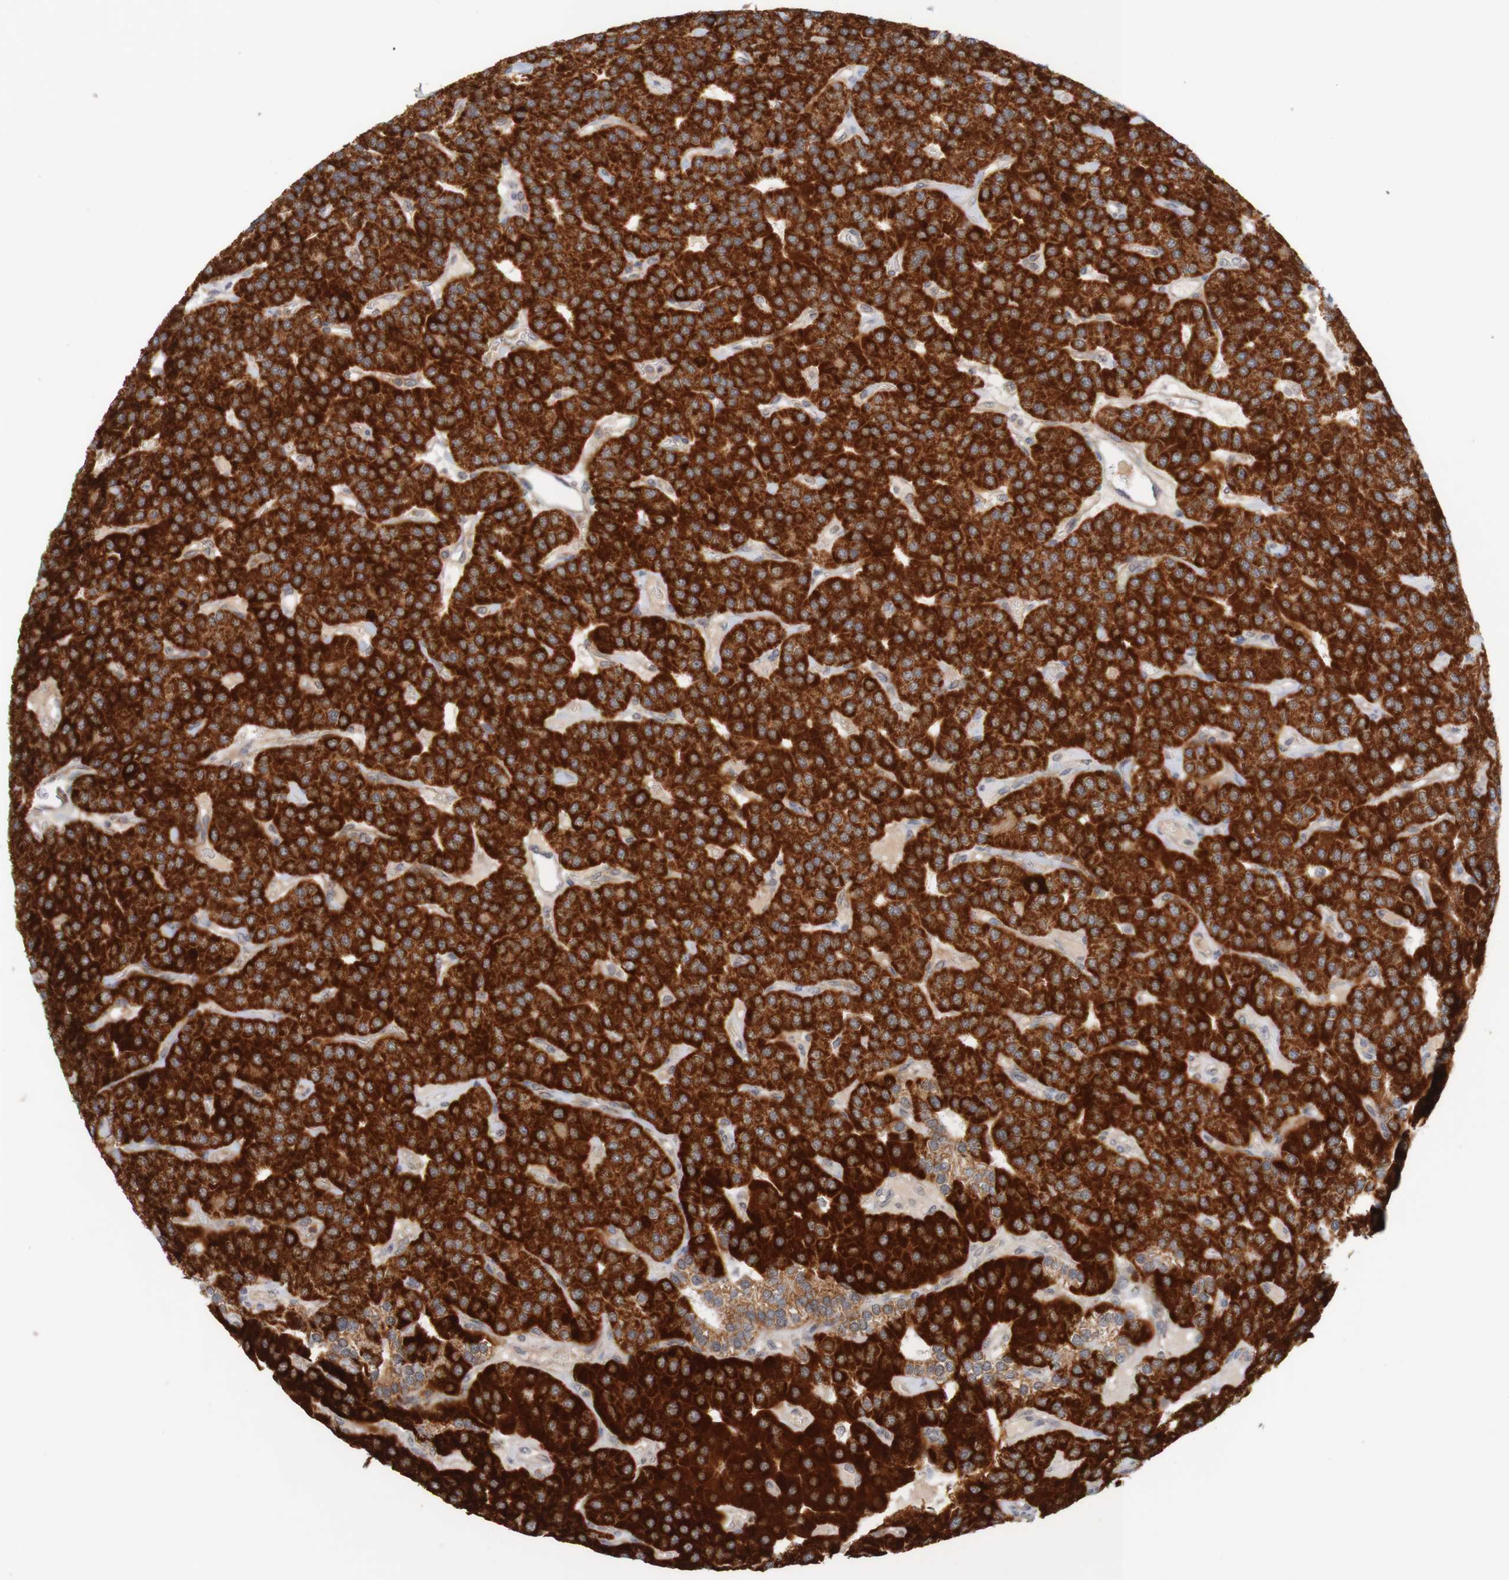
{"staining": {"intensity": "strong", "quantity": ">75%", "location": "cytoplasmic/membranous"}, "tissue": "parathyroid gland", "cell_type": "Glandular cells", "image_type": "normal", "snomed": [{"axis": "morphology", "description": "Normal tissue, NOS"}, {"axis": "morphology", "description": "Adenoma, NOS"}, {"axis": "topography", "description": "Parathyroid gland"}], "caption": "A high-resolution micrograph shows IHC staining of benign parathyroid gland, which displays strong cytoplasmic/membranous expression in approximately >75% of glandular cells.", "gene": "NAV2", "patient": {"sex": "female", "age": 86}}